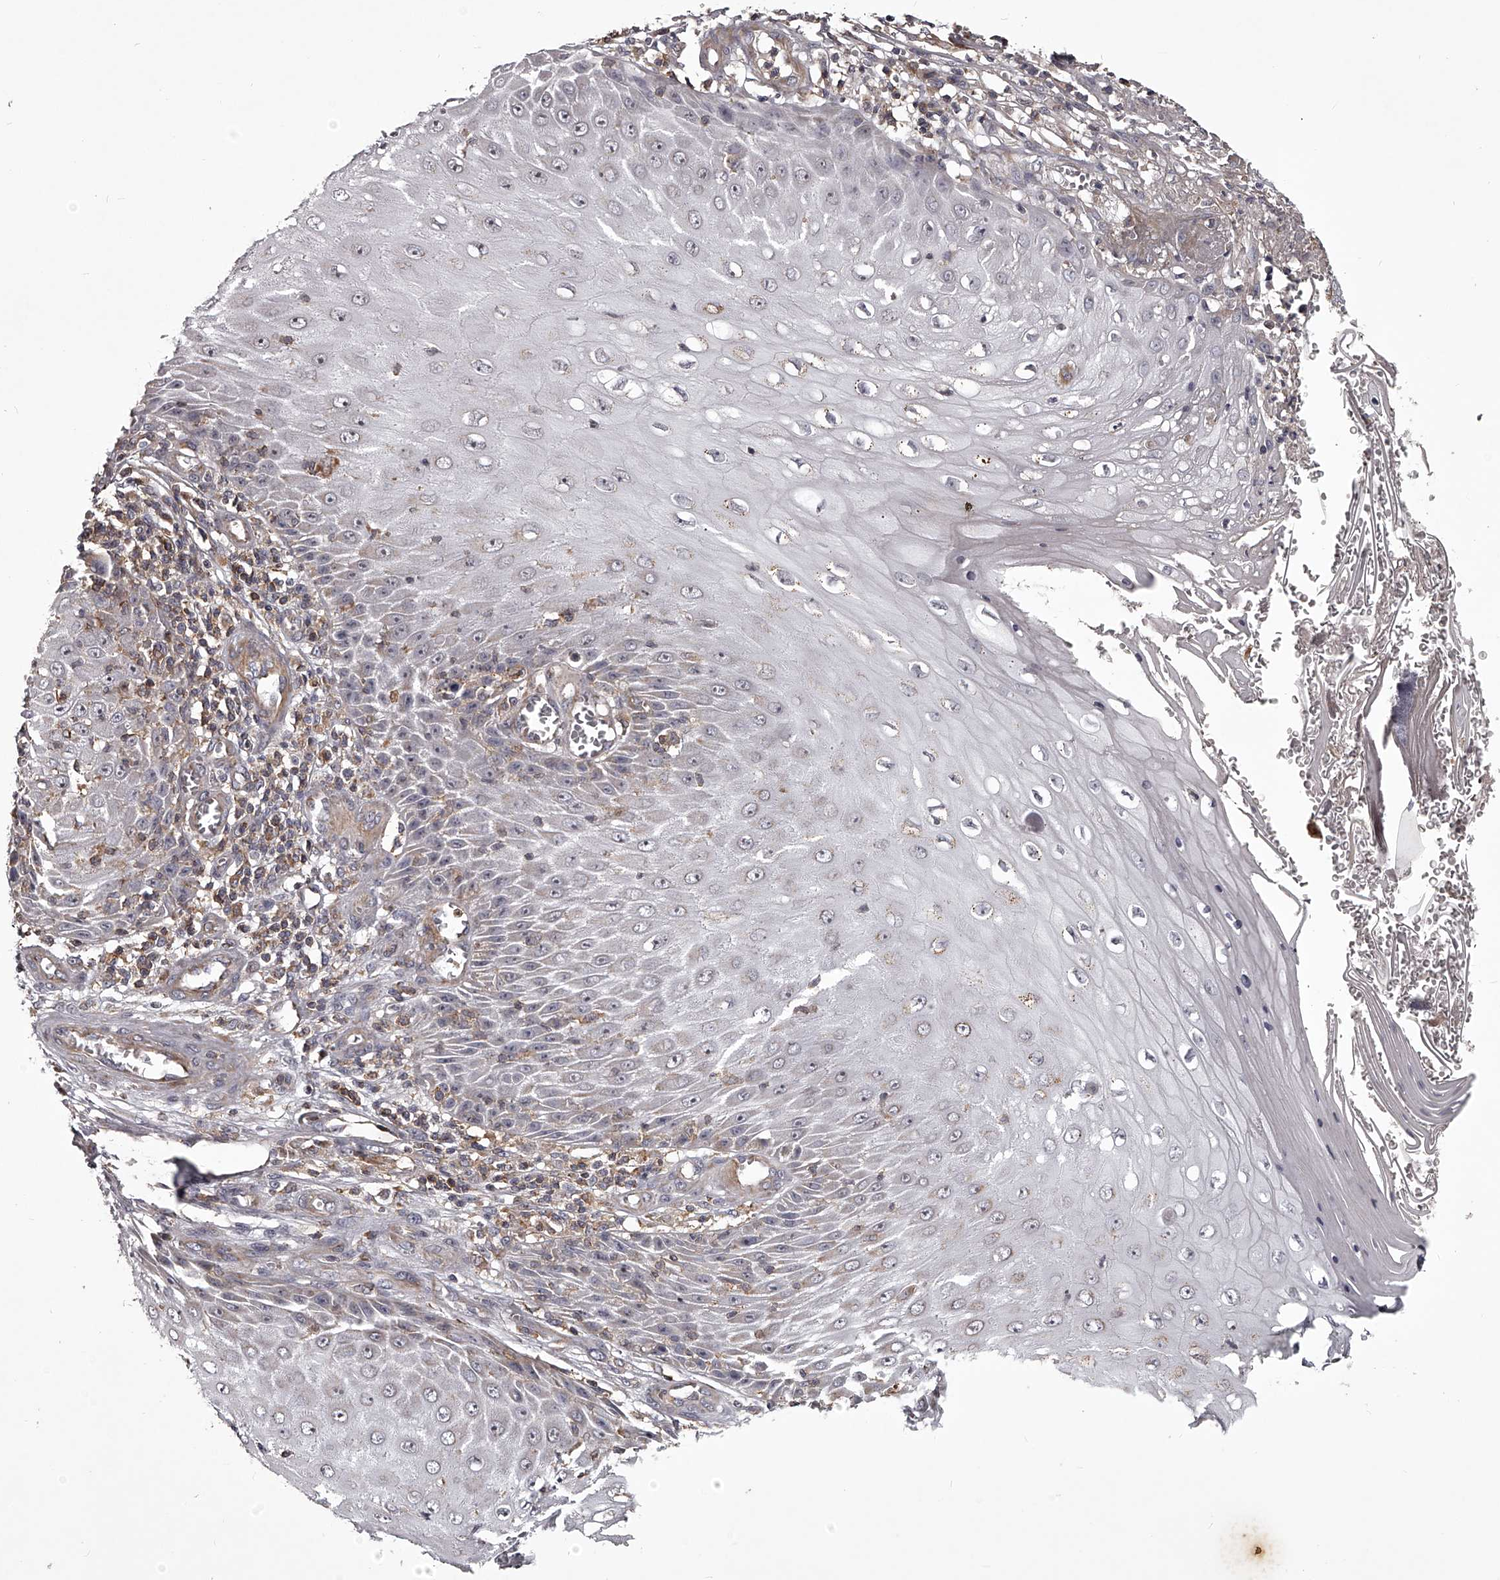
{"staining": {"intensity": "weak", "quantity": "<25%", "location": "cytoplasmic/membranous"}, "tissue": "skin cancer", "cell_type": "Tumor cells", "image_type": "cancer", "snomed": [{"axis": "morphology", "description": "Squamous cell carcinoma, NOS"}, {"axis": "topography", "description": "Skin"}], "caption": "Skin squamous cell carcinoma was stained to show a protein in brown. There is no significant positivity in tumor cells.", "gene": "RRP36", "patient": {"sex": "female", "age": 73}}